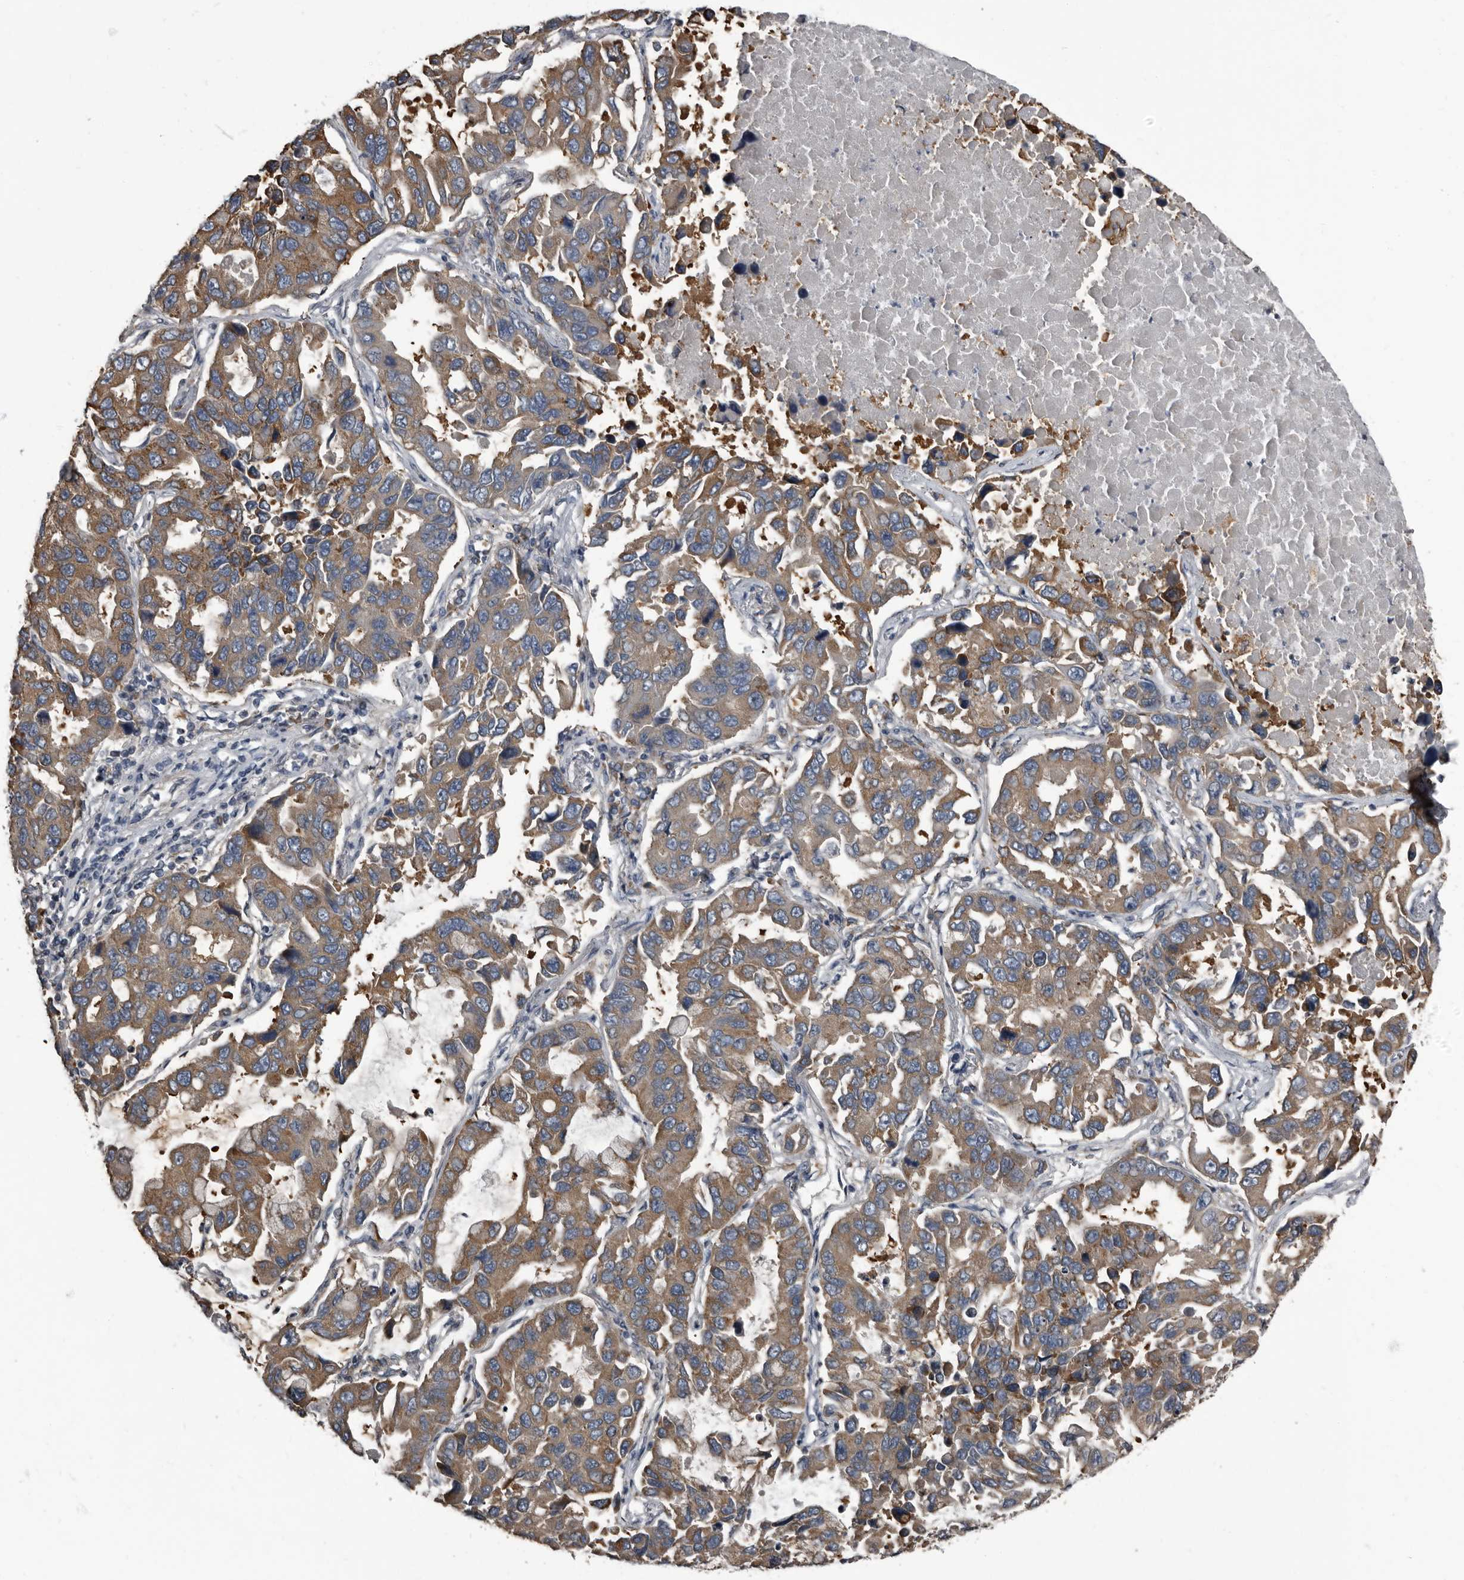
{"staining": {"intensity": "moderate", "quantity": ">75%", "location": "cytoplasmic/membranous"}, "tissue": "lung cancer", "cell_type": "Tumor cells", "image_type": "cancer", "snomed": [{"axis": "morphology", "description": "Adenocarcinoma, NOS"}, {"axis": "topography", "description": "Lung"}], "caption": "The histopathology image displays staining of lung cancer, revealing moderate cytoplasmic/membranous protein expression (brown color) within tumor cells.", "gene": "TPD52L1", "patient": {"sex": "male", "age": 64}}